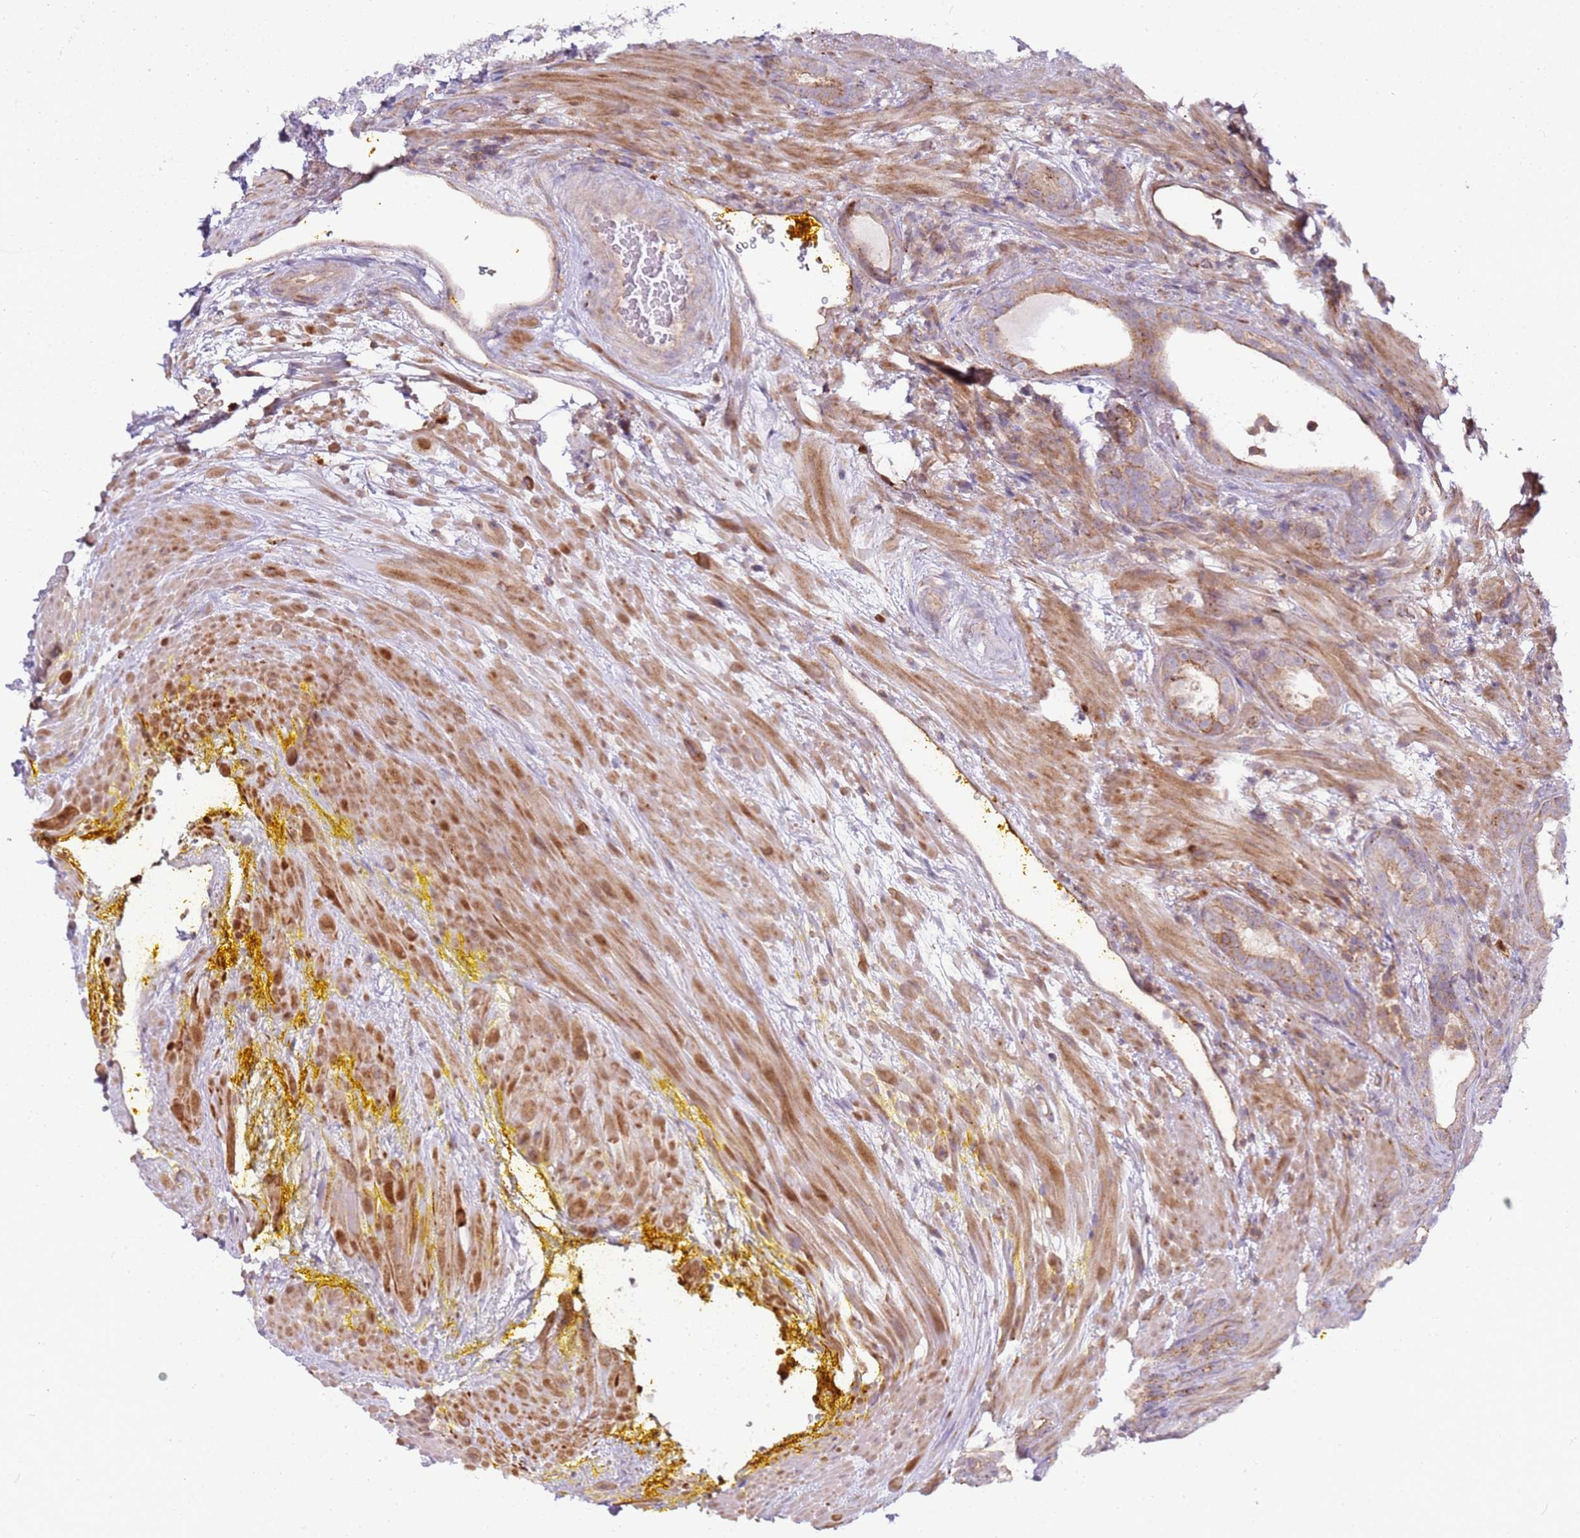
{"staining": {"intensity": "moderate", "quantity": "<25%", "location": "cytoplasmic/membranous"}, "tissue": "prostate cancer", "cell_type": "Tumor cells", "image_type": "cancer", "snomed": [{"axis": "morphology", "description": "Adenocarcinoma, High grade"}, {"axis": "topography", "description": "Prostate"}], "caption": "Moderate cytoplasmic/membranous protein staining is present in approximately <25% of tumor cells in prostate cancer.", "gene": "GRAP", "patient": {"sex": "male", "age": 67}}